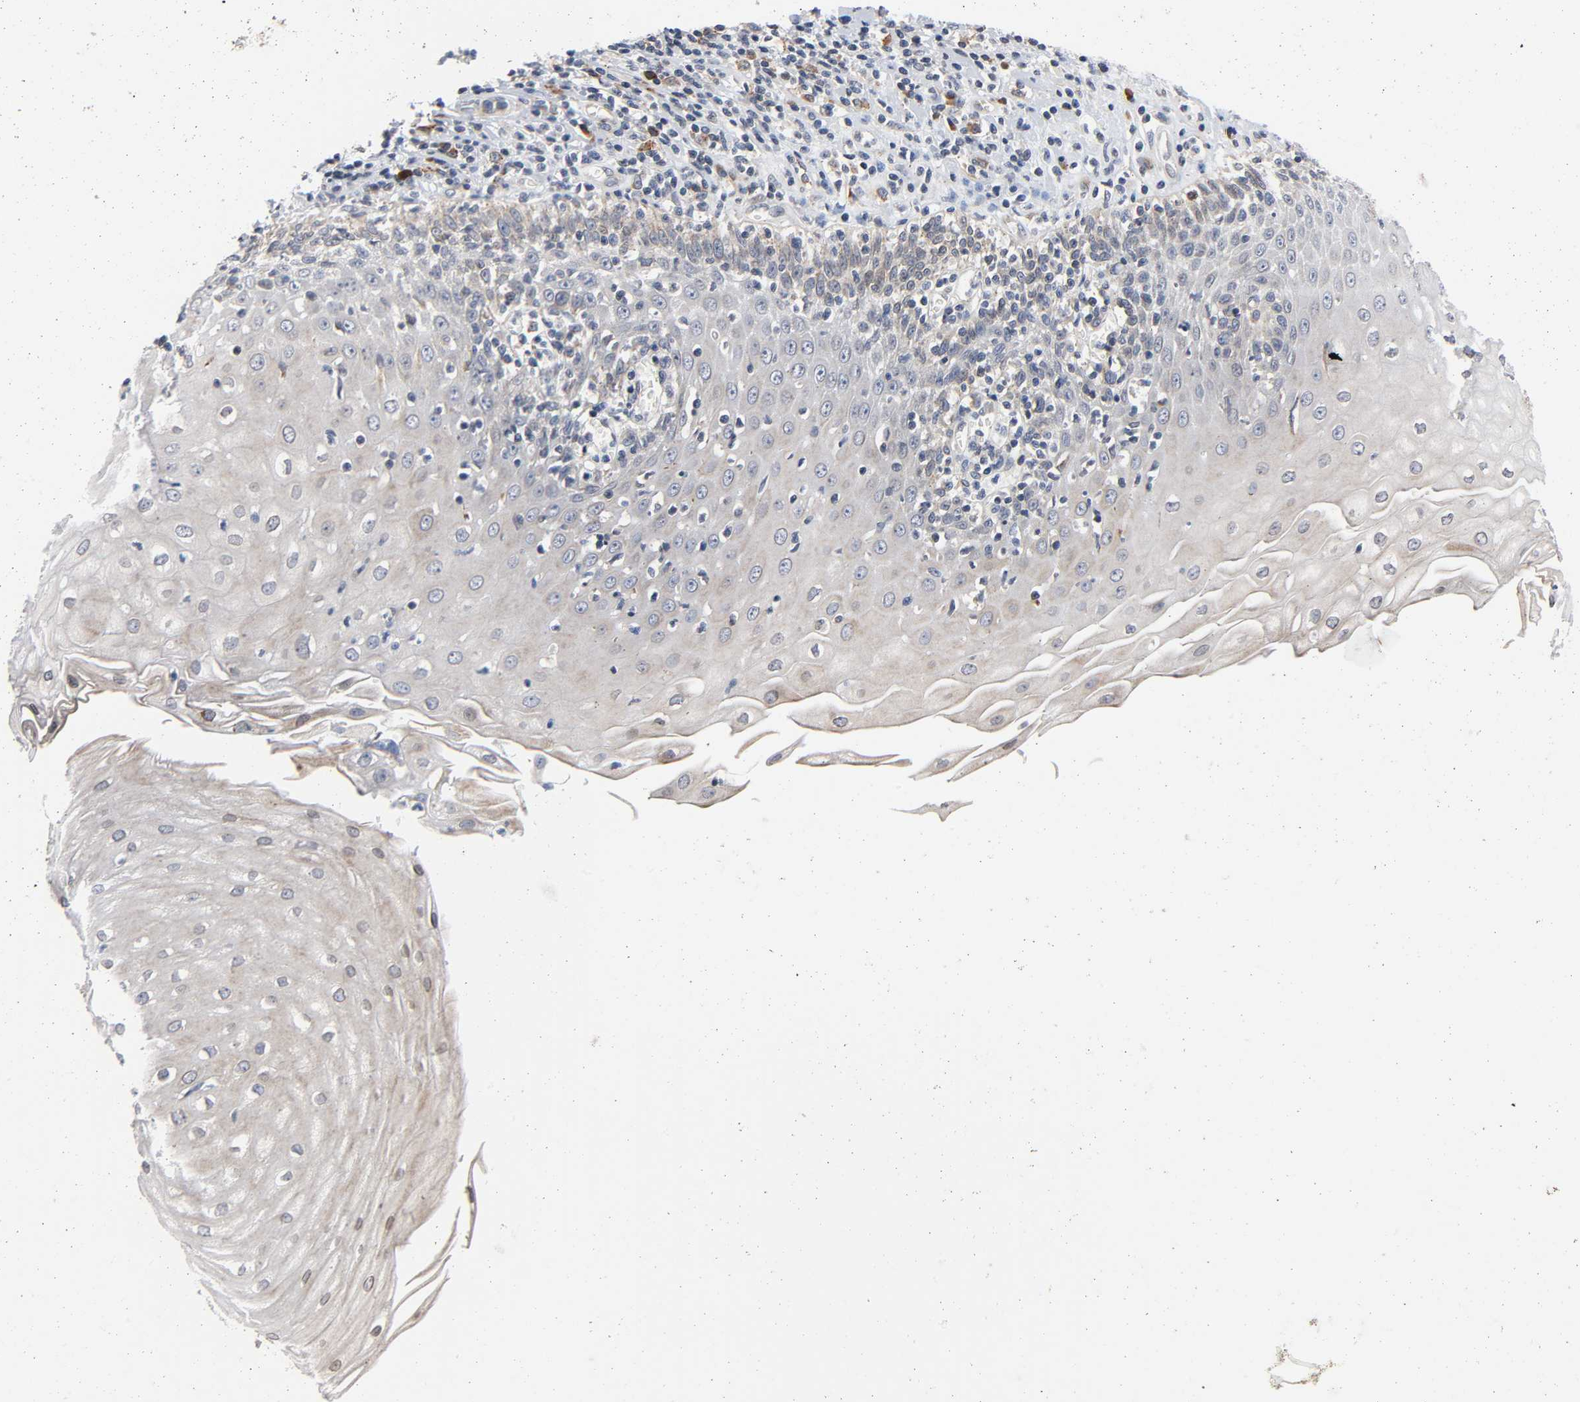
{"staining": {"intensity": "weak", "quantity": "25%-75%", "location": "cytoplasmic/membranous"}, "tissue": "esophagus", "cell_type": "Squamous epithelial cells", "image_type": "normal", "snomed": [{"axis": "morphology", "description": "Normal tissue, NOS"}, {"axis": "morphology", "description": "Squamous cell carcinoma, NOS"}, {"axis": "topography", "description": "Esophagus"}], "caption": "Immunohistochemistry (IHC) histopathology image of normal human esophagus stained for a protein (brown), which reveals low levels of weak cytoplasmic/membranous expression in about 25%-75% of squamous epithelial cells.", "gene": "ASB6", "patient": {"sex": "male", "age": 65}}